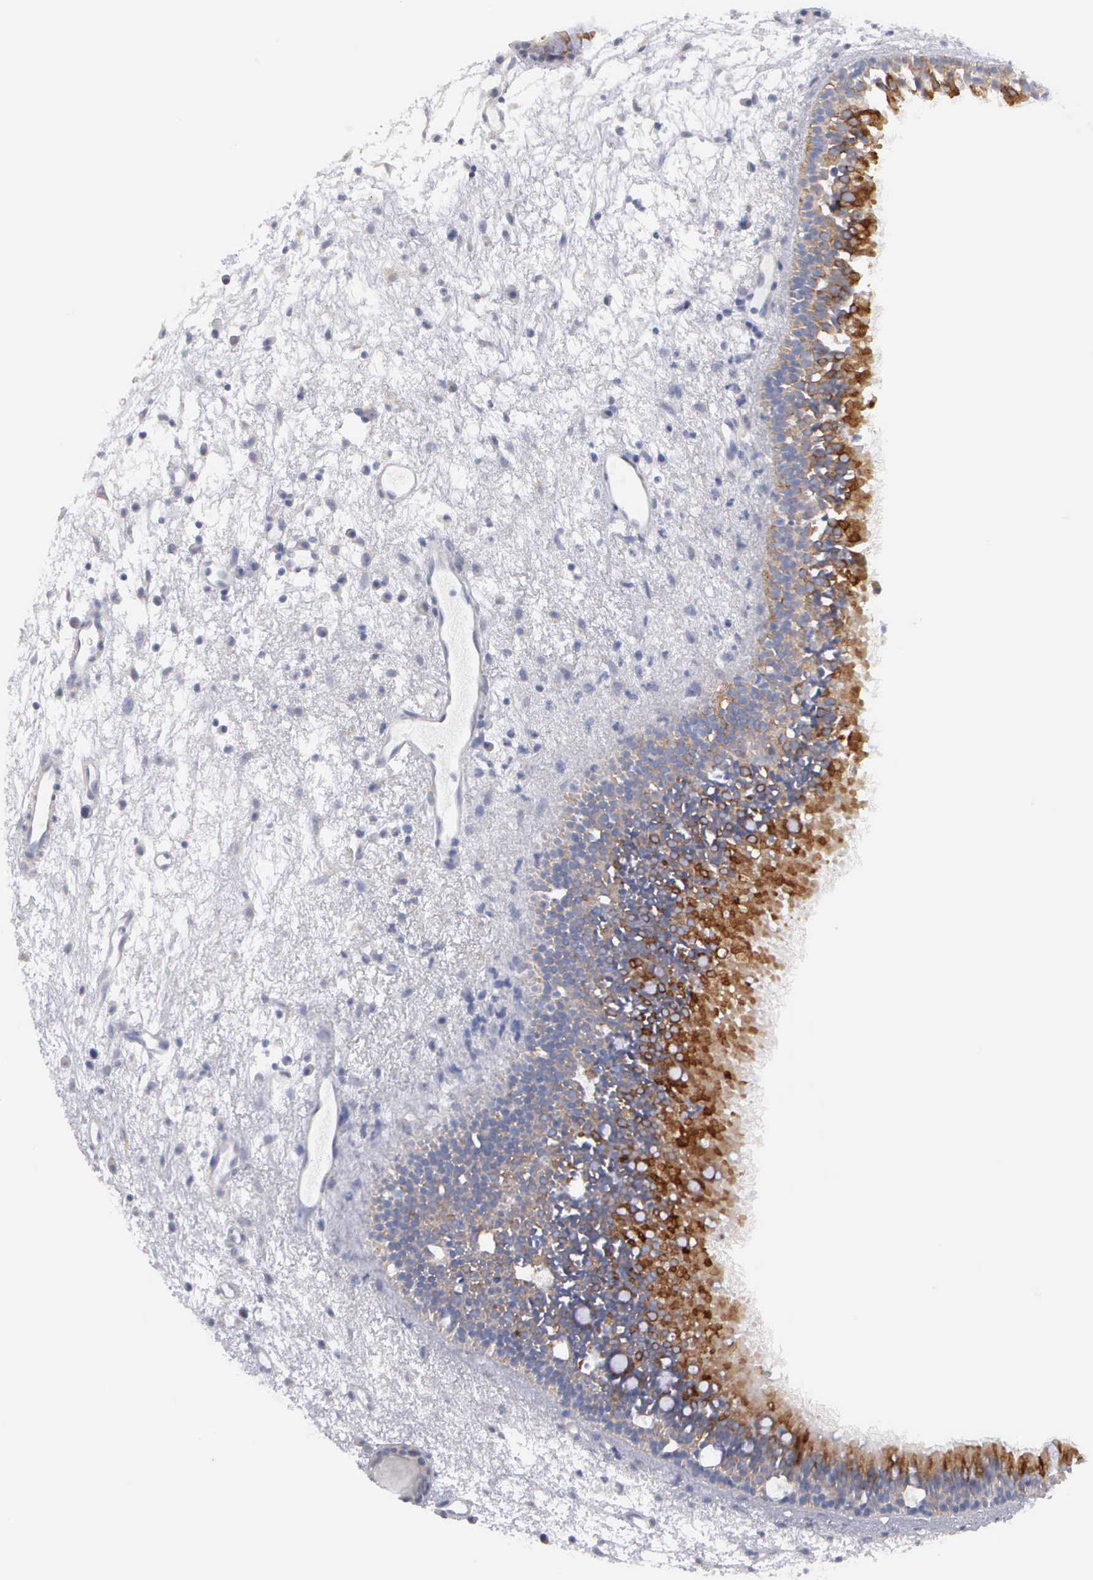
{"staining": {"intensity": "moderate", "quantity": ">75%", "location": "cytoplasmic/membranous"}, "tissue": "nasopharynx", "cell_type": "Respiratory epithelial cells", "image_type": "normal", "snomed": [{"axis": "morphology", "description": "Normal tissue, NOS"}, {"axis": "topography", "description": "Nasopharynx"}], "caption": "DAB (3,3'-diaminobenzidine) immunohistochemical staining of unremarkable human nasopharynx reveals moderate cytoplasmic/membranous protein staining in approximately >75% of respiratory epithelial cells. The staining was performed using DAB, with brown indicating positive protein expression. Nuclei are stained blue with hematoxylin.", "gene": "CEP170B", "patient": {"sex": "female", "age": 78}}